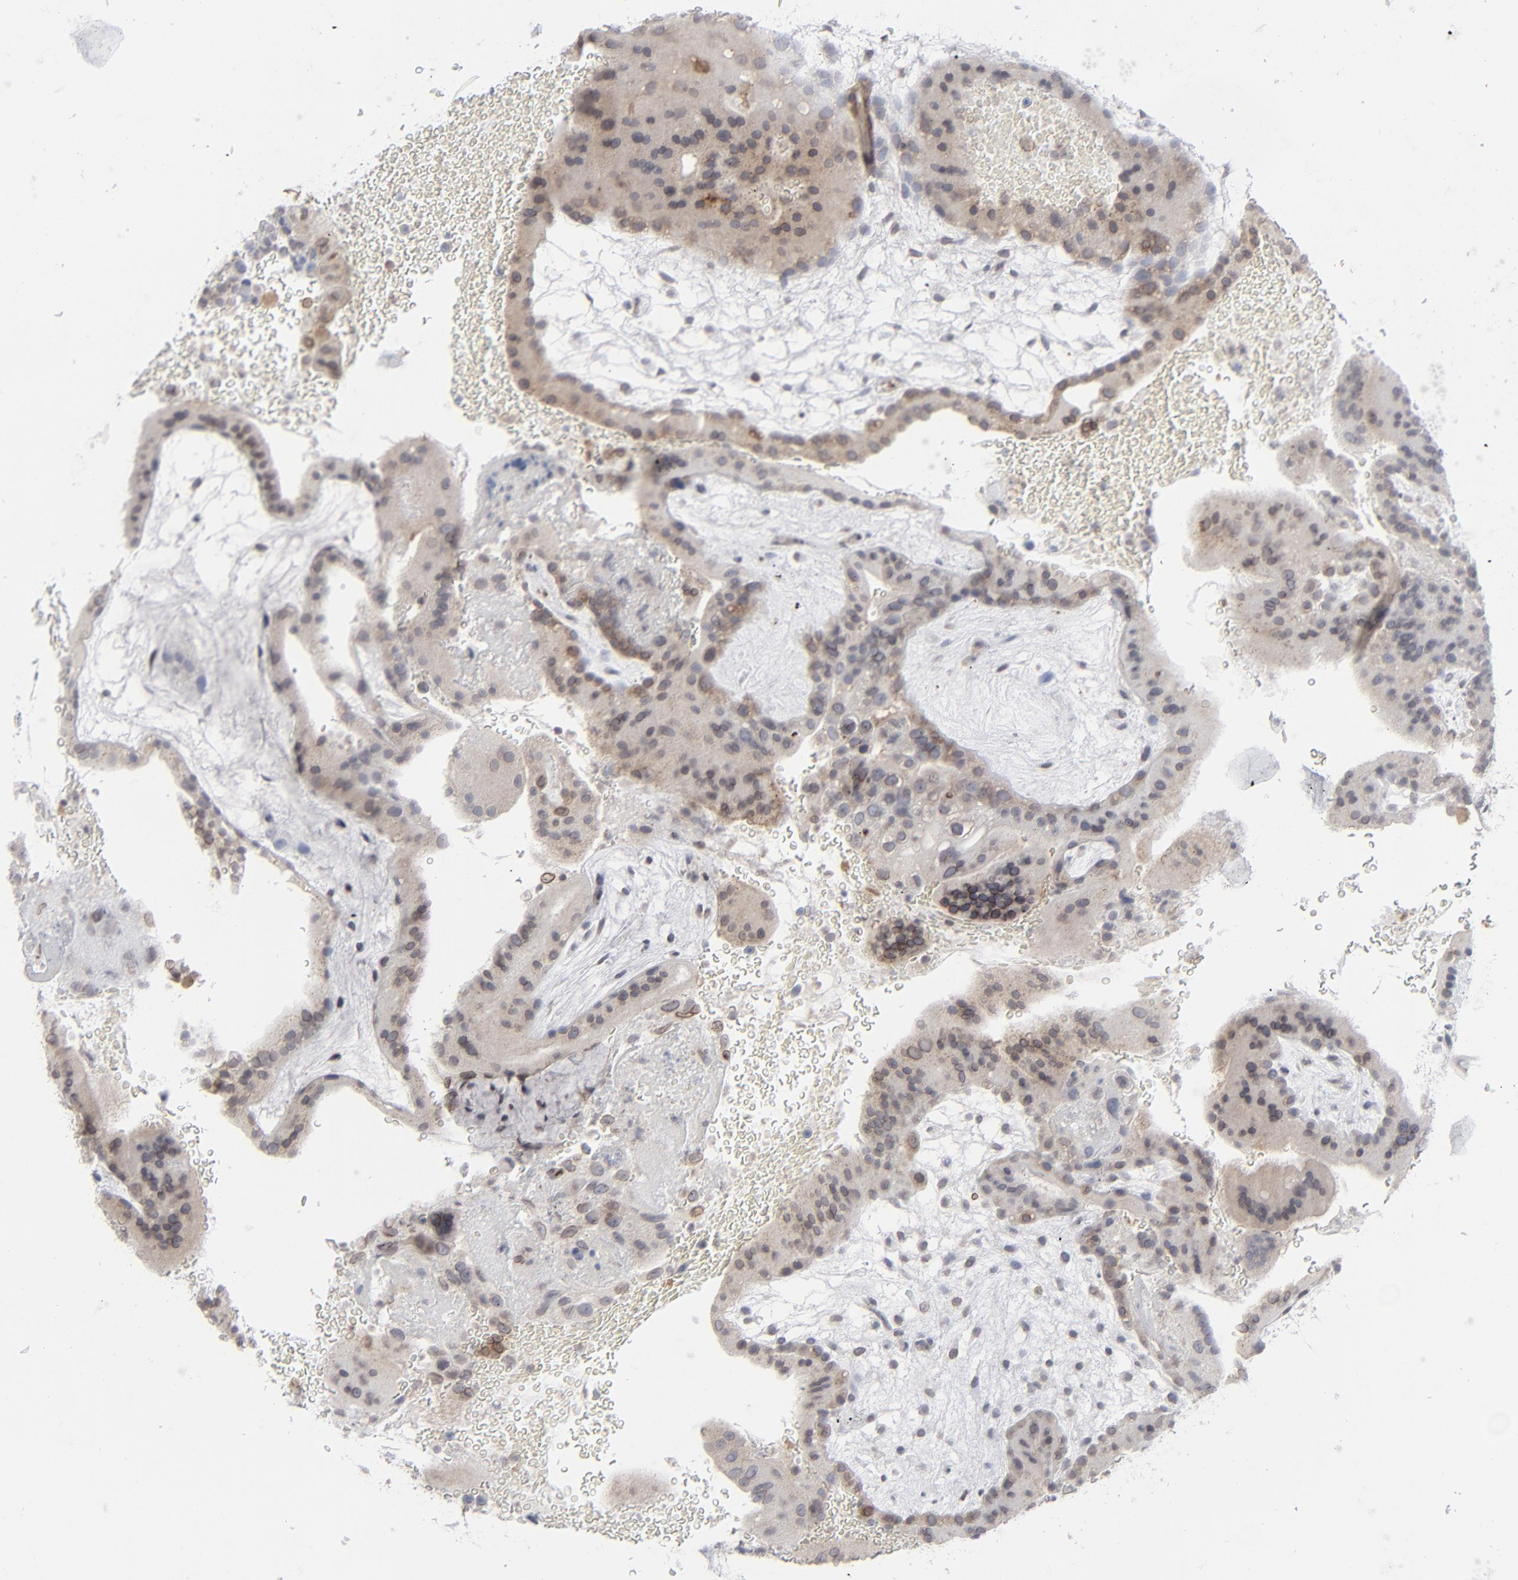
{"staining": {"intensity": "negative", "quantity": "none", "location": "none"}, "tissue": "placenta", "cell_type": "Decidual cells", "image_type": "normal", "snomed": [{"axis": "morphology", "description": "Normal tissue, NOS"}, {"axis": "topography", "description": "Placenta"}], "caption": "Human placenta stained for a protein using IHC demonstrates no expression in decidual cells.", "gene": "NUP88", "patient": {"sex": "female", "age": 19}}